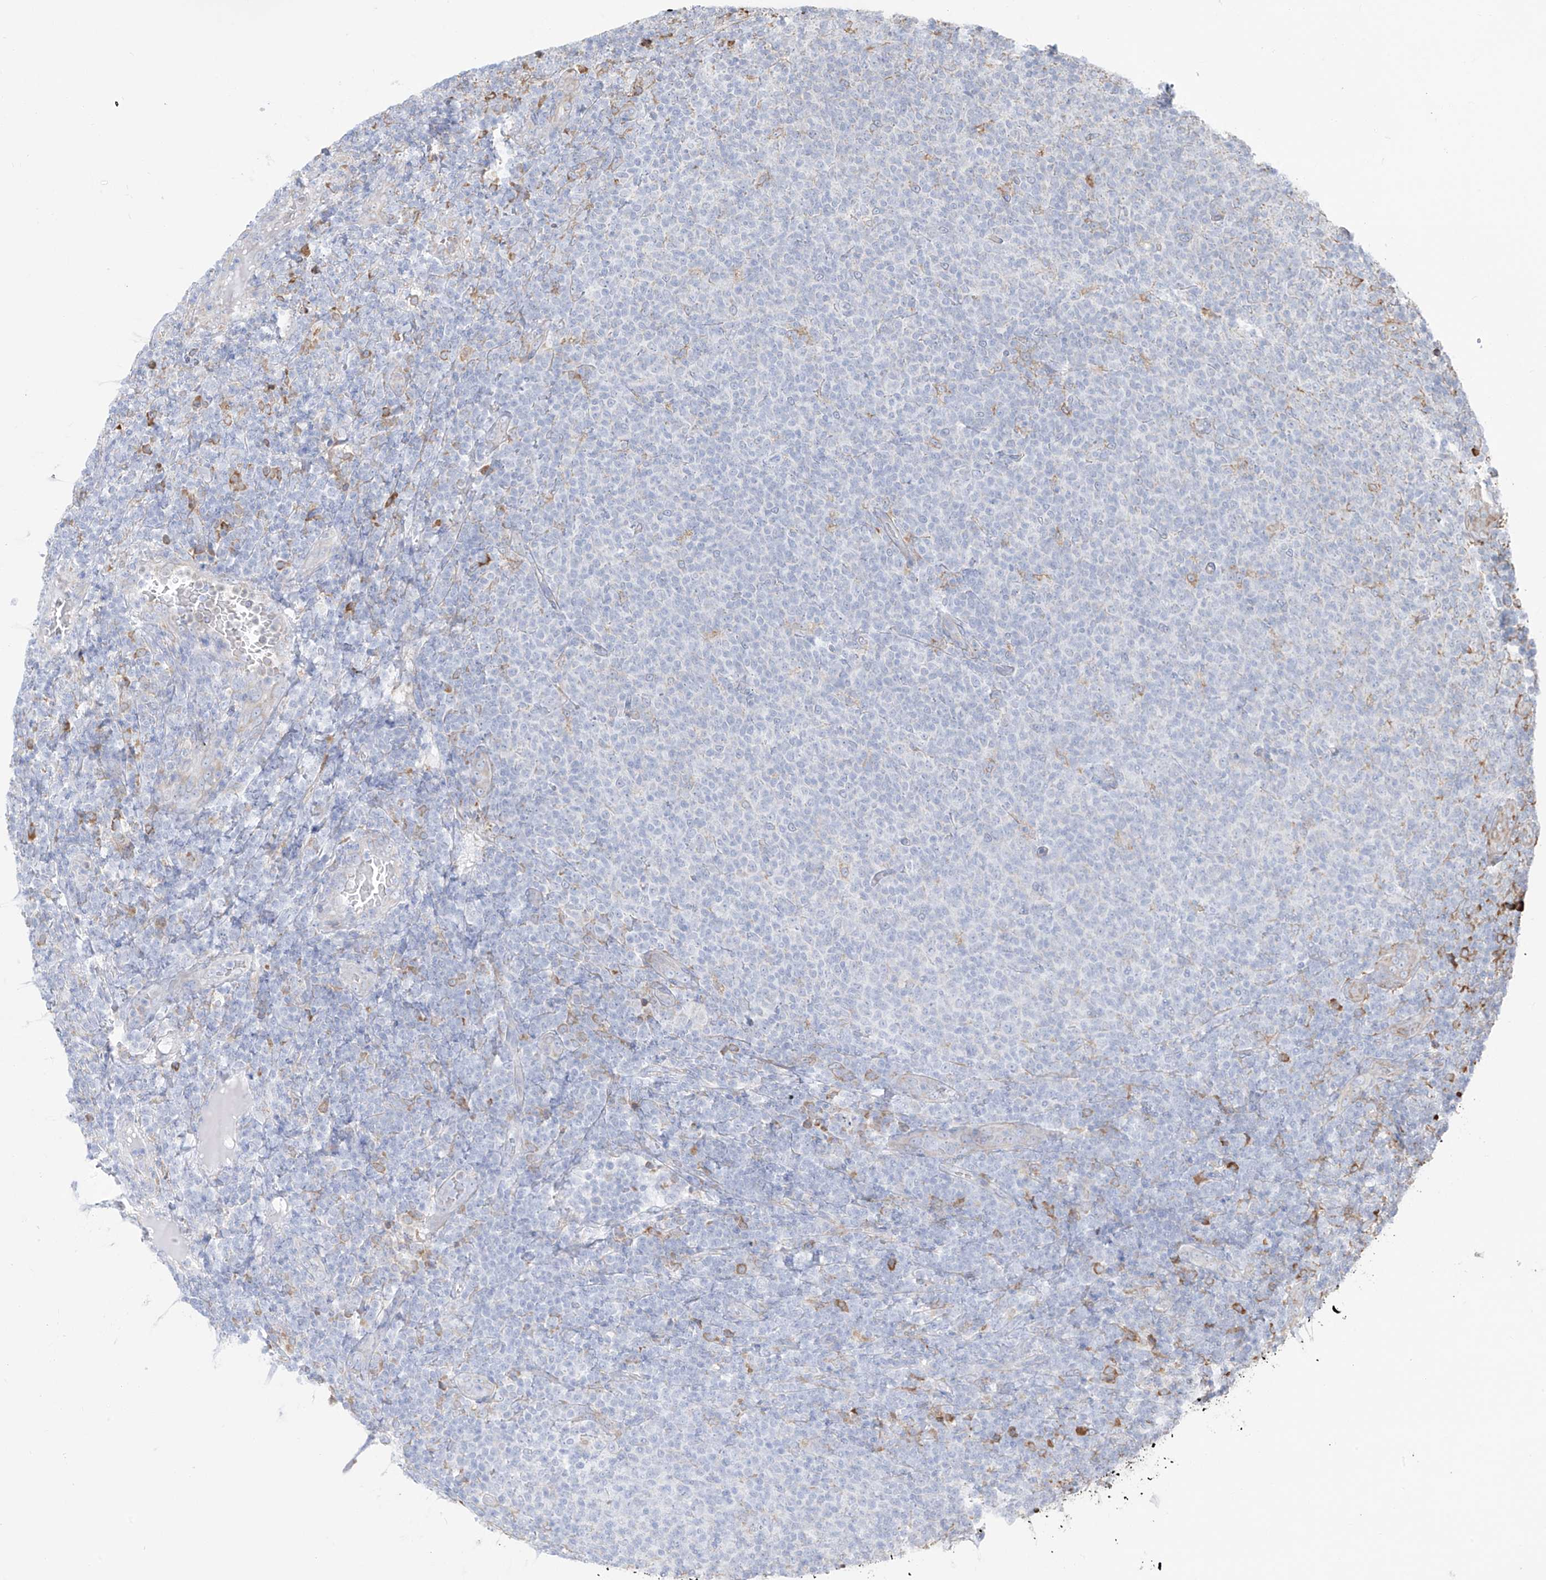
{"staining": {"intensity": "negative", "quantity": "none", "location": "none"}, "tissue": "lymphoma", "cell_type": "Tumor cells", "image_type": "cancer", "snomed": [{"axis": "morphology", "description": "Malignant lymphoma, non-Hodgkin's type, Low grade"}, {"axis": "topography", "description": "Lymph node"}], "caption": "IHC image of low-grade malignant lymphoma, non-Hodgkin's type stained for a protein (brown), which exhibits no staining in tumor cells.", "gene": "ZNF354C", "patient": {"sex": "male", "age": 66}}